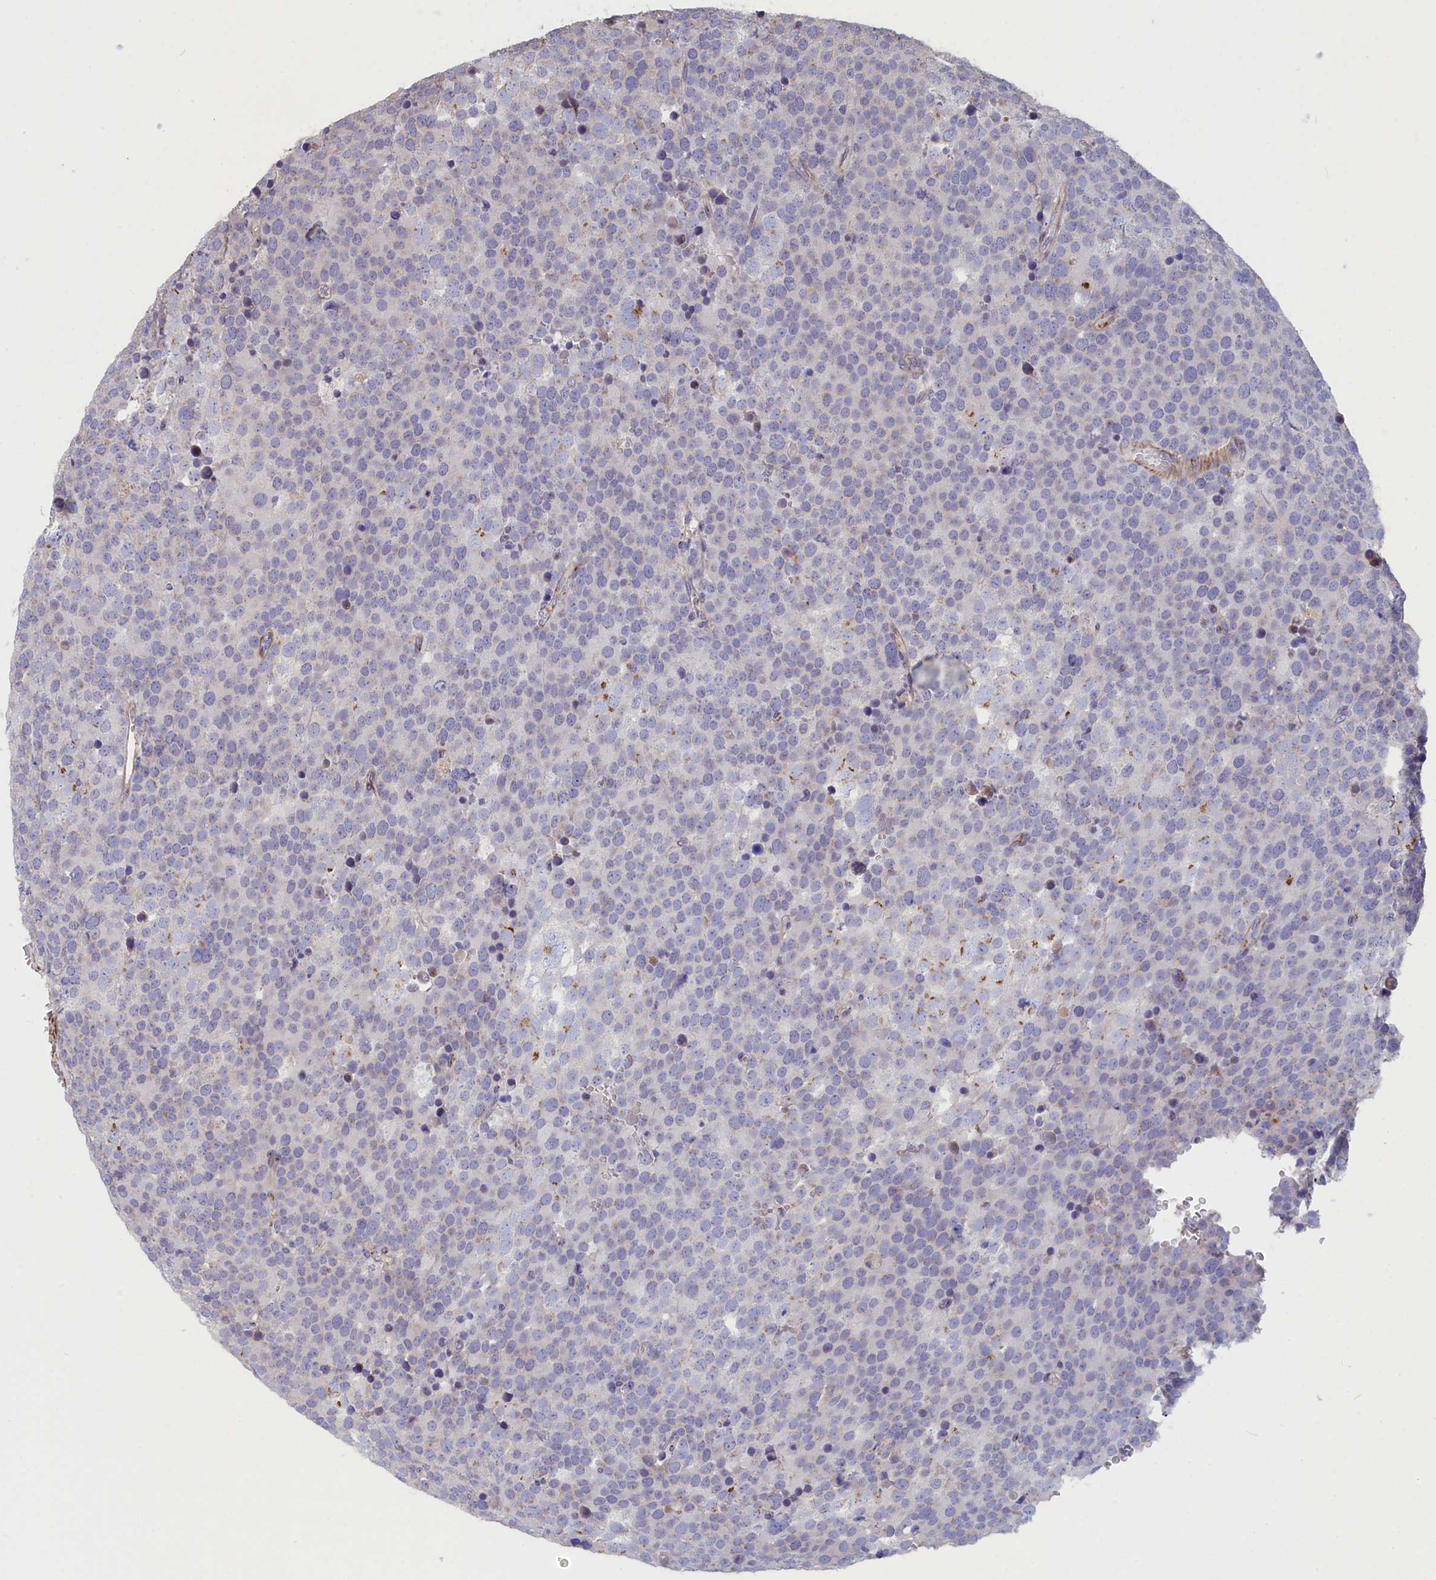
{"staining": {"intensity": "weak", "quantity": "<25%", "location": "cytoplasmic/membranous"}, "tissue": "testis cancer", "cell_type": "Tumor cells", "image_type": "cancer", "snomed": [{"axis": "morphology", "description": "Seminoma, NOS"}, {"axis": "topography", "description": "Testis"}], "caption": "A photomicrograph of human testis cancer (seminoma) is negative for staining in tumor cells. Nuclei are stained in blue.", "gene": "TUBGCP4", "patient": {"sex": "male", "age": 71}}